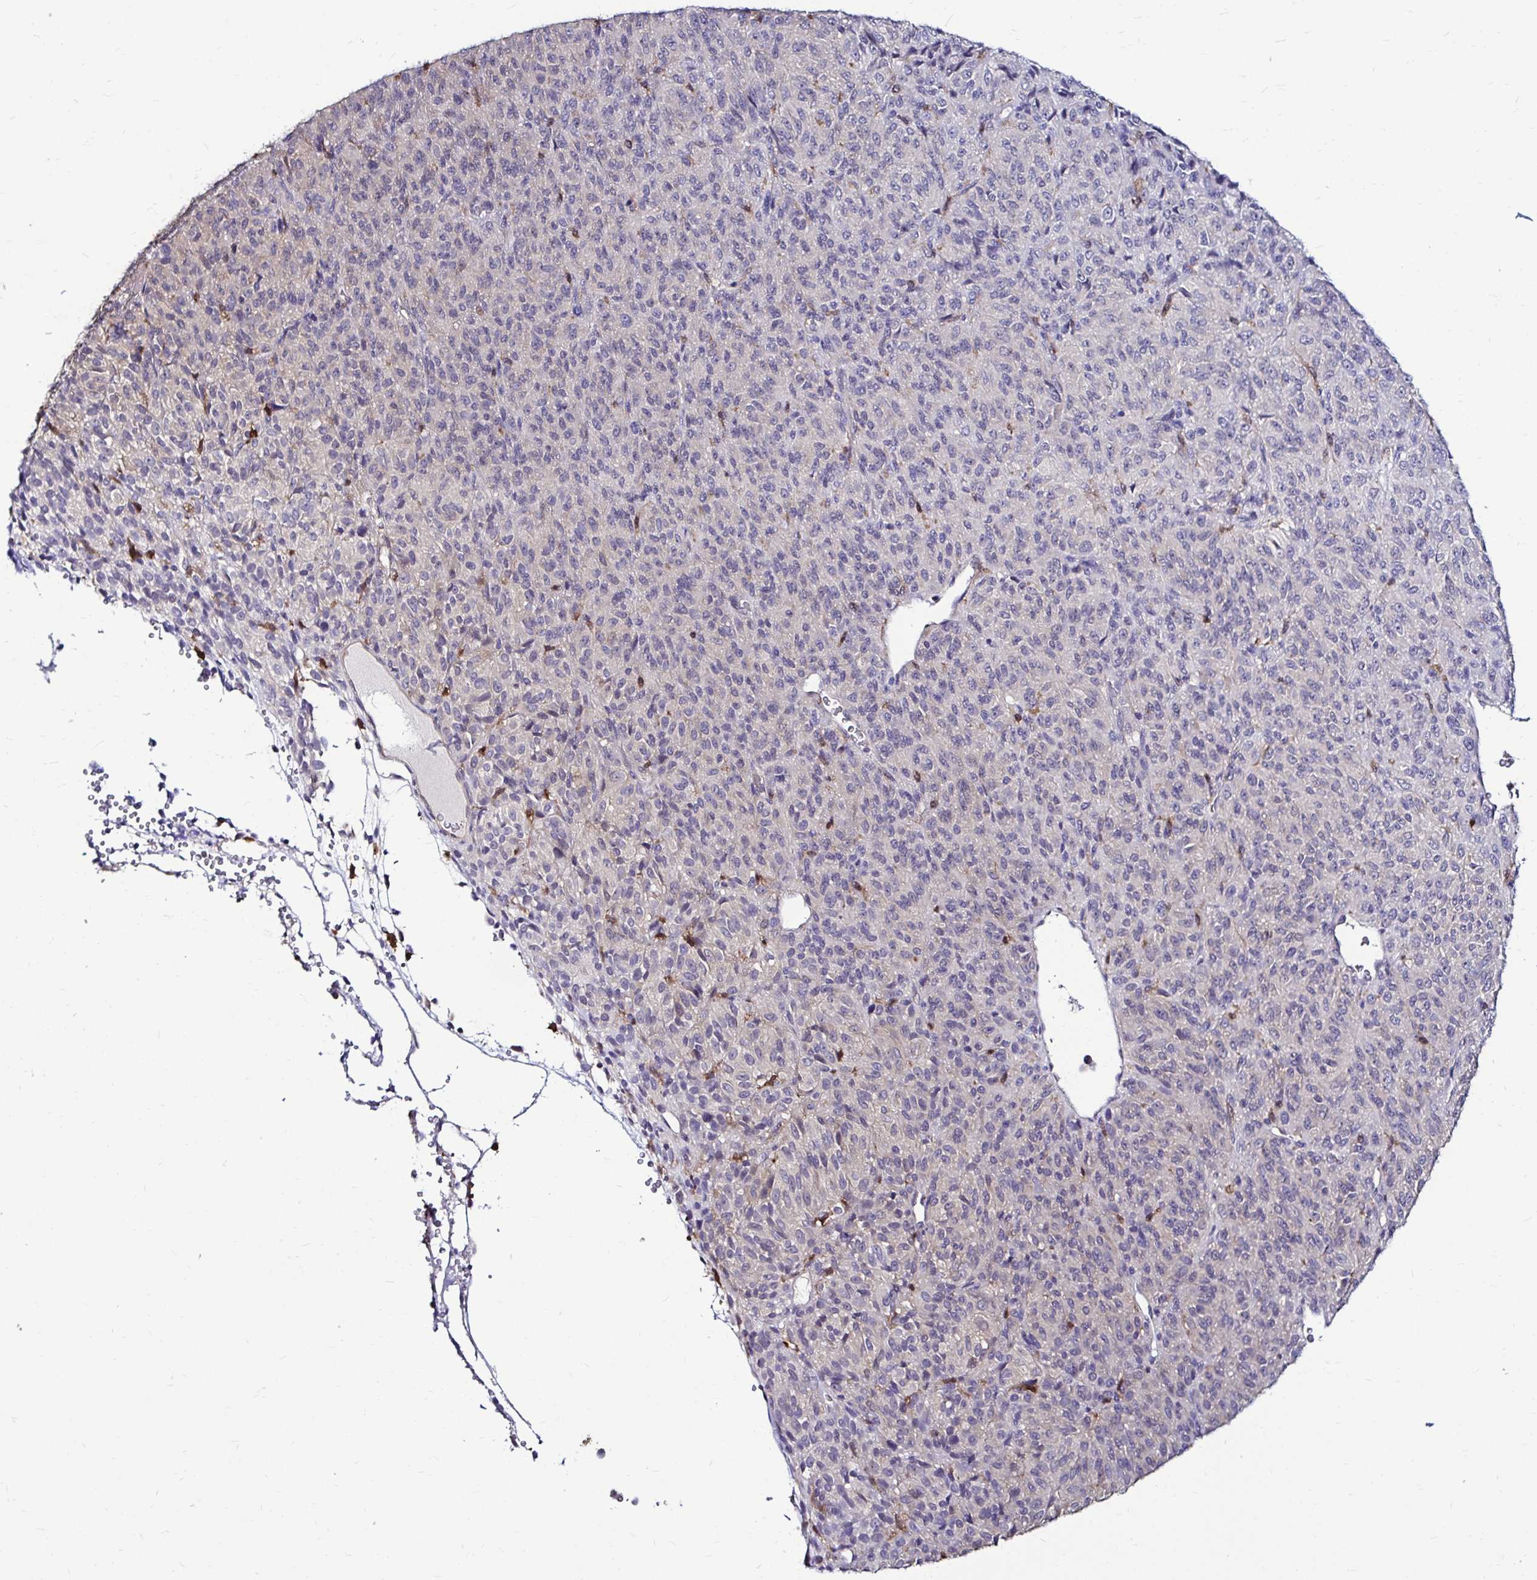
{"staining": {"intensity": "negative", "quantity": "none", "location": "none"}, "tissue": "melanoma", "cell_type": "Tumor cells", "image_type": "cancer", "snomed": [{"axis": "morphology", "description": "Malignant melanoma, Metastatic site"}, {"axis": "topography", "description": "Brain"}], "caption": "Protein analysis of malignant melanoma (metastatic site) exhibits no significant staining in tumor cells.", "gene": "IDH1", "patient": {"sex": "female", "age": 56}}